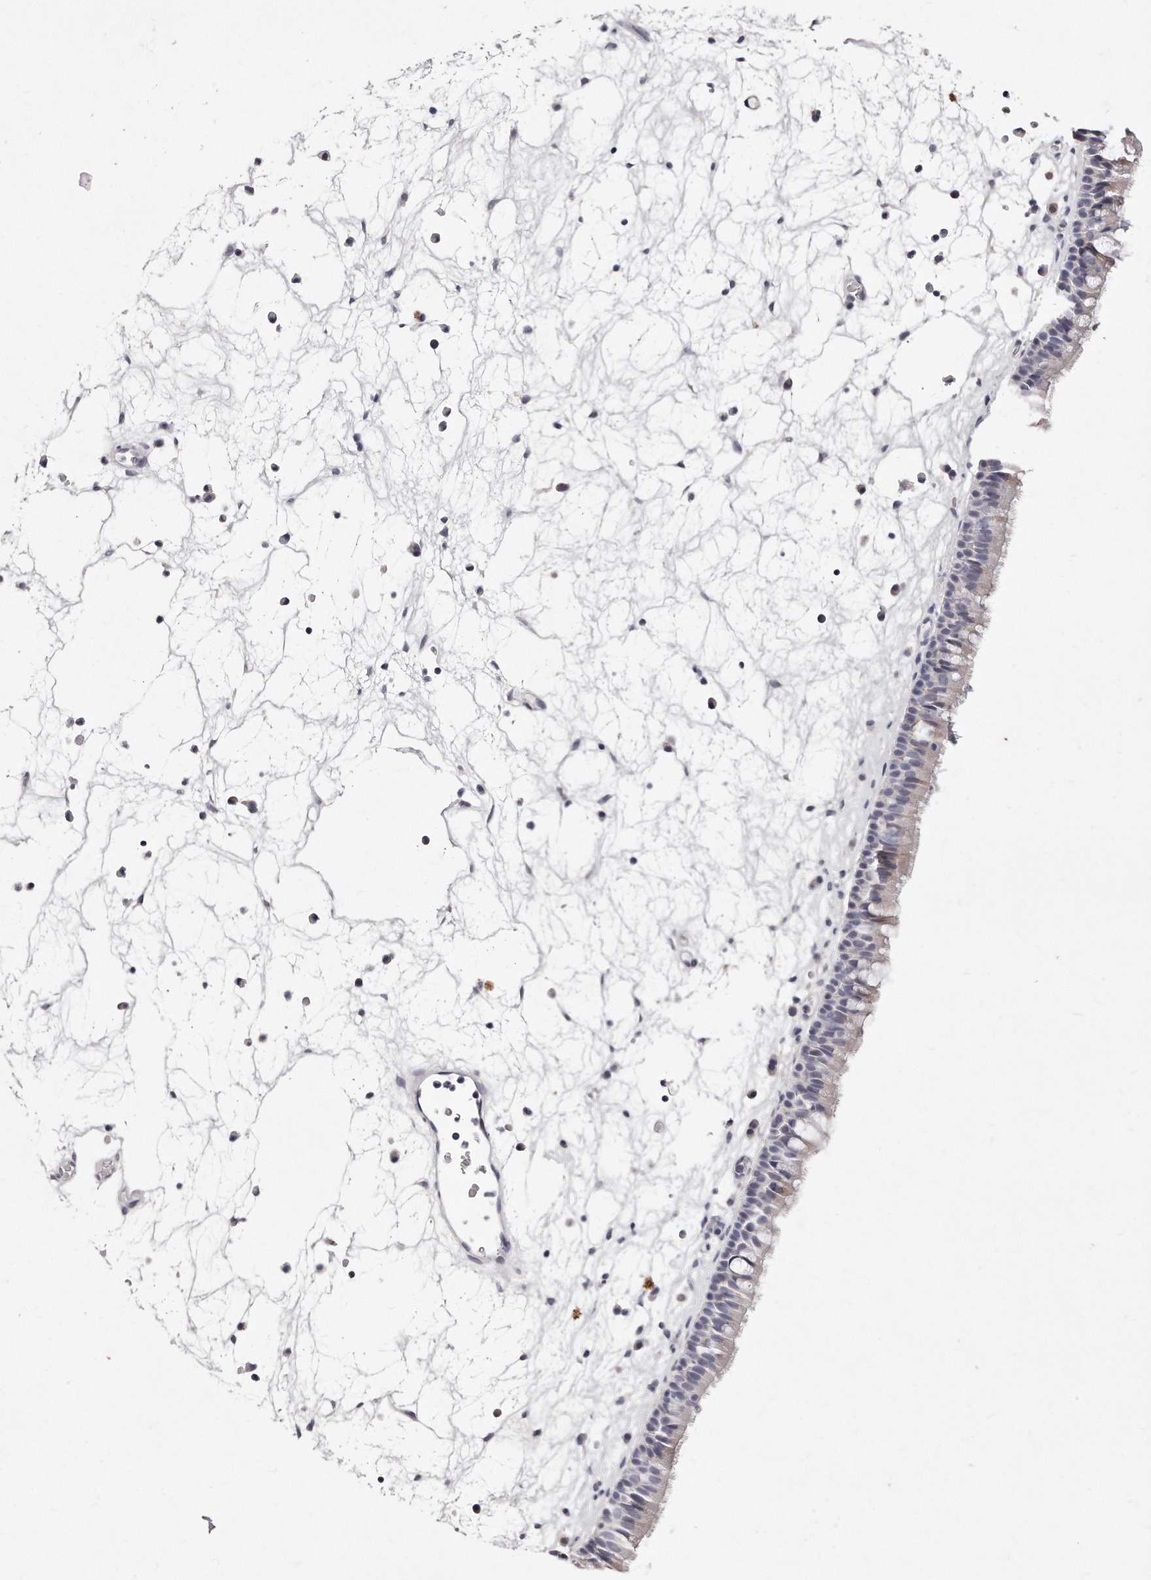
{"staining": {"intensity": "negative", "quantity": "none", "location": "none"}, "tissue": "nasopharynx", "cell_type": "Respiratory epithelial cells", "image_type": "normal", "snomed": [{"axis": "morphology", "description": "Normal tissue, NOS"}, {"axis": "morphology", "description": "Inflammation, NOS"}, {"axis": "morphology", "description": "Malignant melanoma, Metastatic site"}, {"axis": "topography", "description": "Nasopharynx"}], "caption": "A high-resolution micrograph shows IHC staining of benign nasopharynx, which exhibits no significant staining in respiratory epithelial cells. (Immunohistochemistry (ihc), brightfield microscopy, high magnification).", "gene": "GDA", "patient": {"sex": "male", "age": 70}}